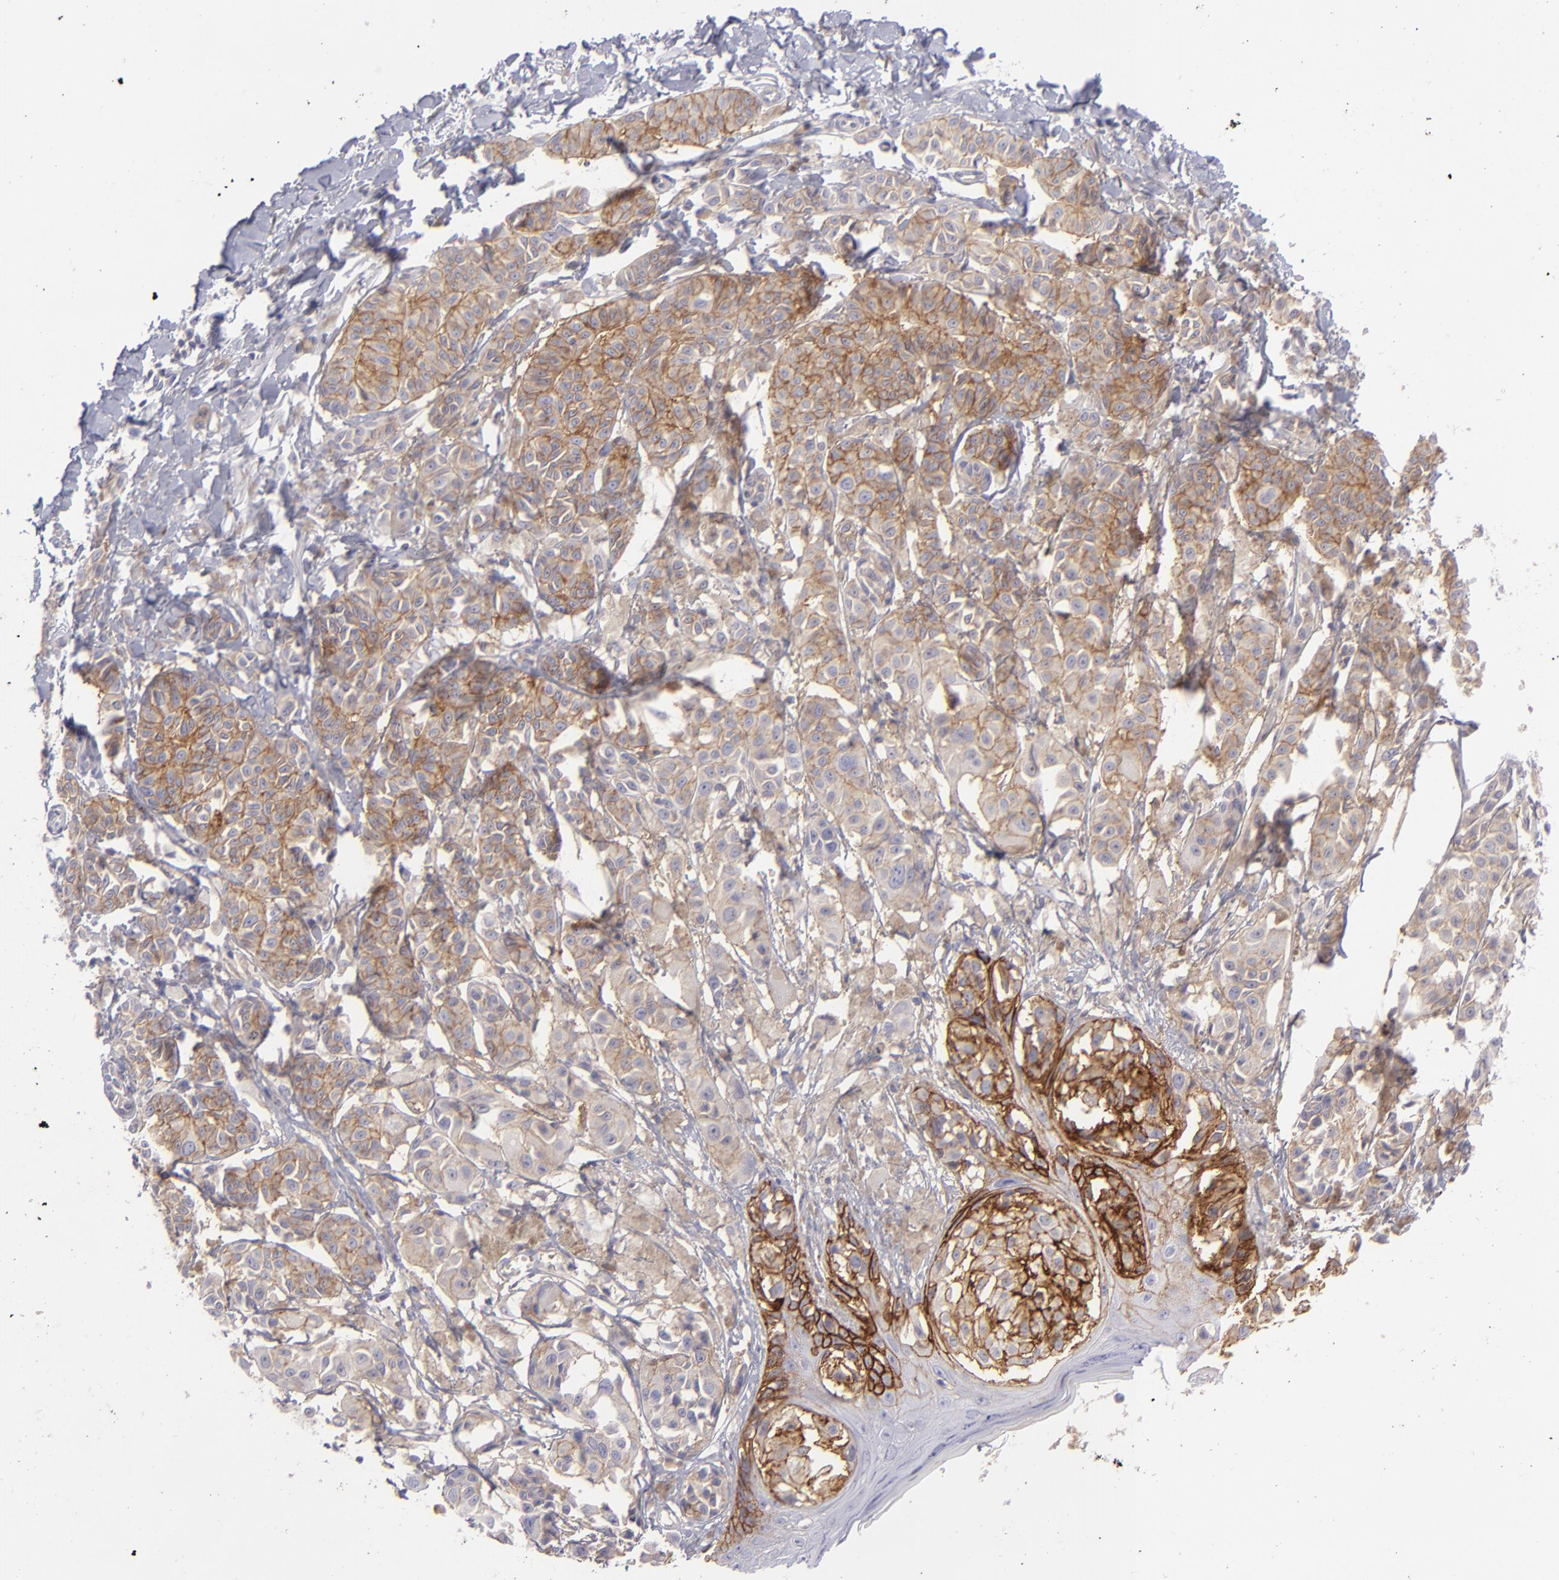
{"staining": {"intensity": "moderate", "quantity": ">75%", "location": "cytoplasmic/membranous"}, "tissue": "melanoma", "cell_type": "Tumor cells", "image_type": "cancer", "snomed": [{"axis": "morphology", "description": "Malignant melanoma, NOS"}, {"axis": "topography", "description": "Skin"}], "caption": "Malignant melanoma was stained to show a protein in brown. There is medium levels of moderate cytoplasmic/membranous staining in approximately >75% of tumor cells.", "gene": "BSG", "patient": {"sex": "male", "age": 76}}